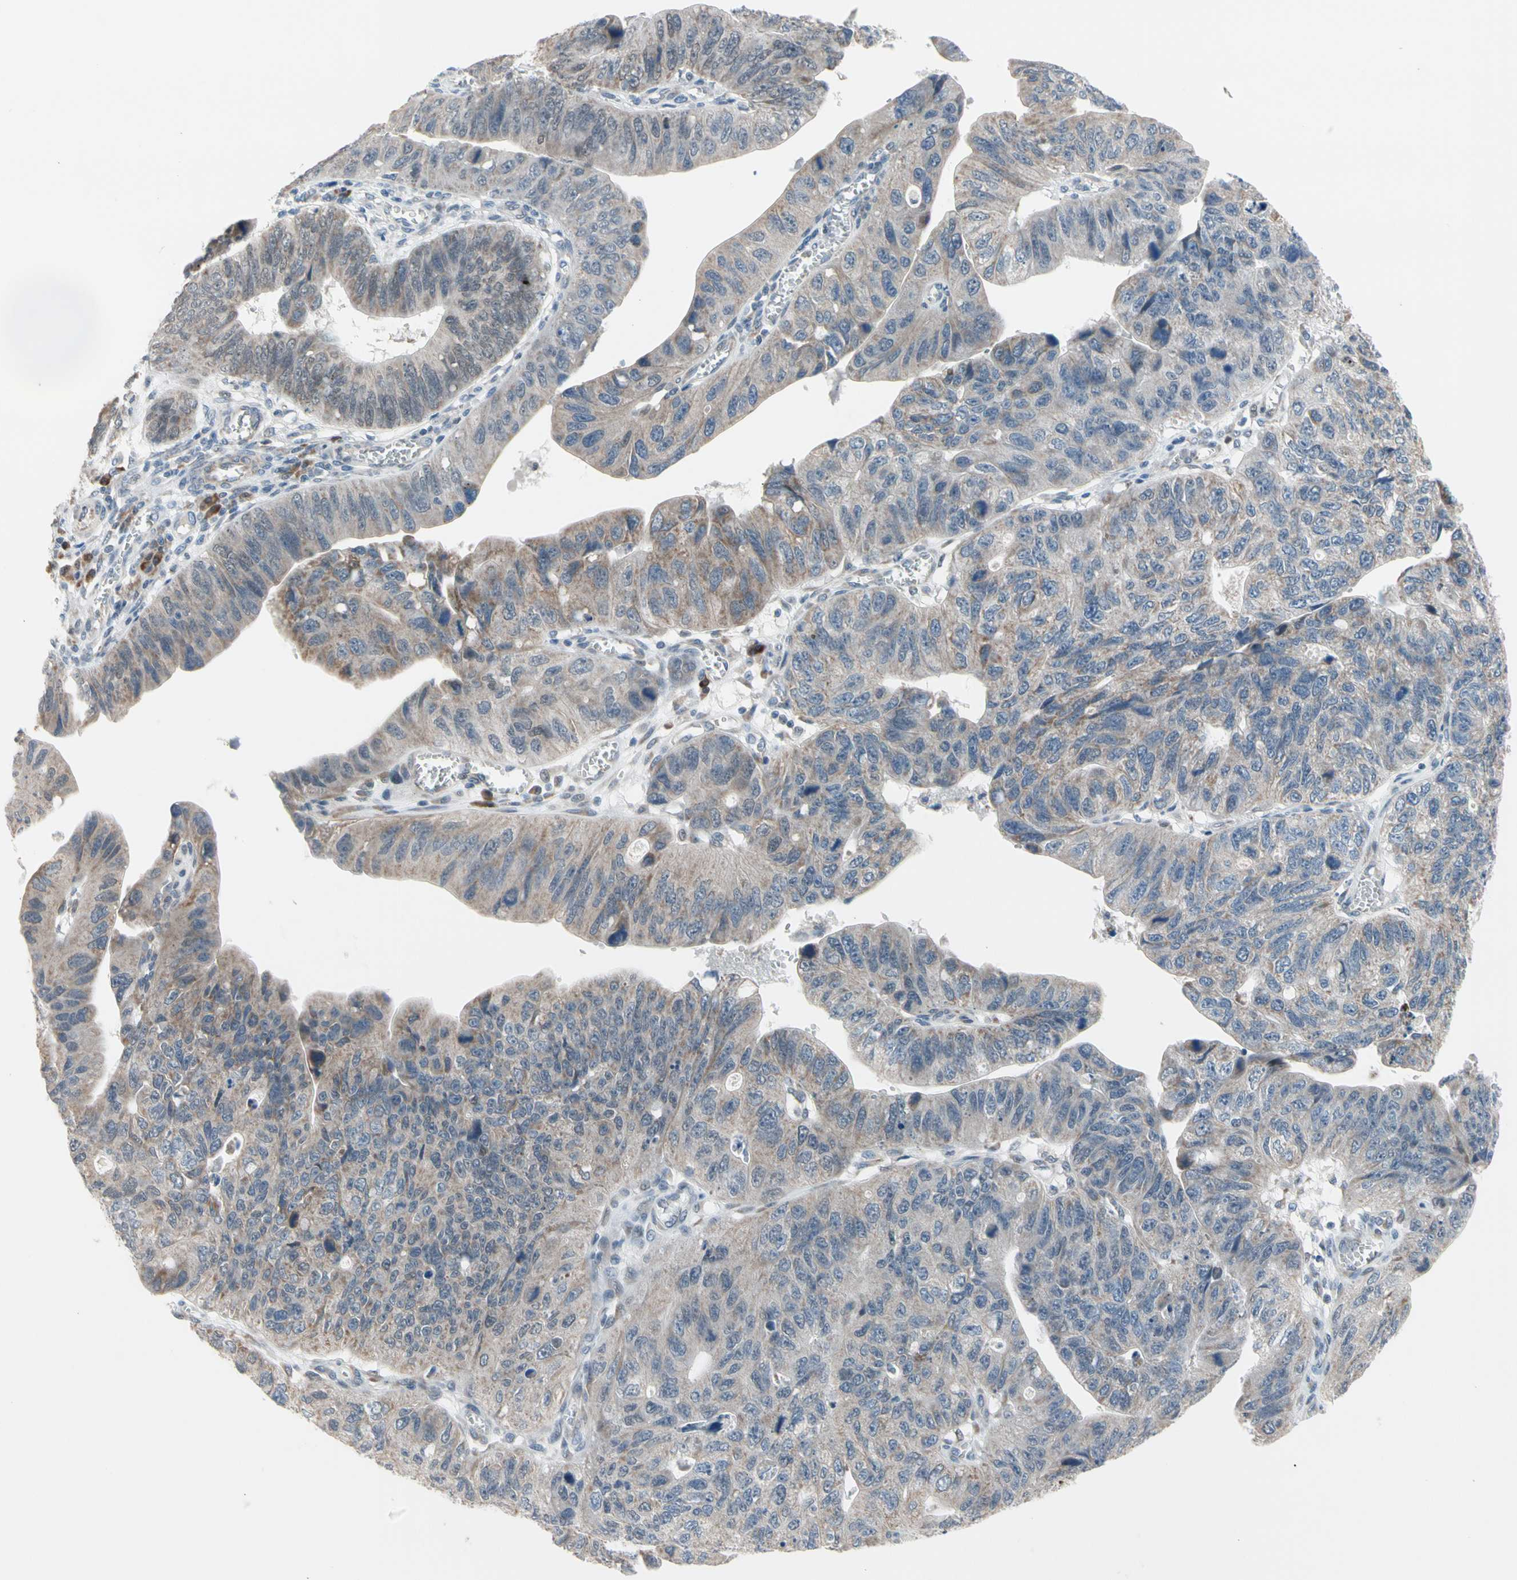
{"staining": {"intensity": "weak", "quantity": "25%-75%", "location": "cytoplasmic/membranous"}, "tissue": "stomach cancer", "cell_type": "Tumor cells", "image_type": "cancer", "snomed": [{"axis": "morphology", "description": "Adenocarcinoma, NOS"}, {"axis": "topography", "description": "Stomach"}], "caption": "A low amount of weak cytoplasmic/membranous positivity is present in approximately 25%-75% of tumor cells in stomach cancer (adenocarcinoma) tissue.", "gene": "MARK1", "patient": {"sex": "male", "age": 59}}